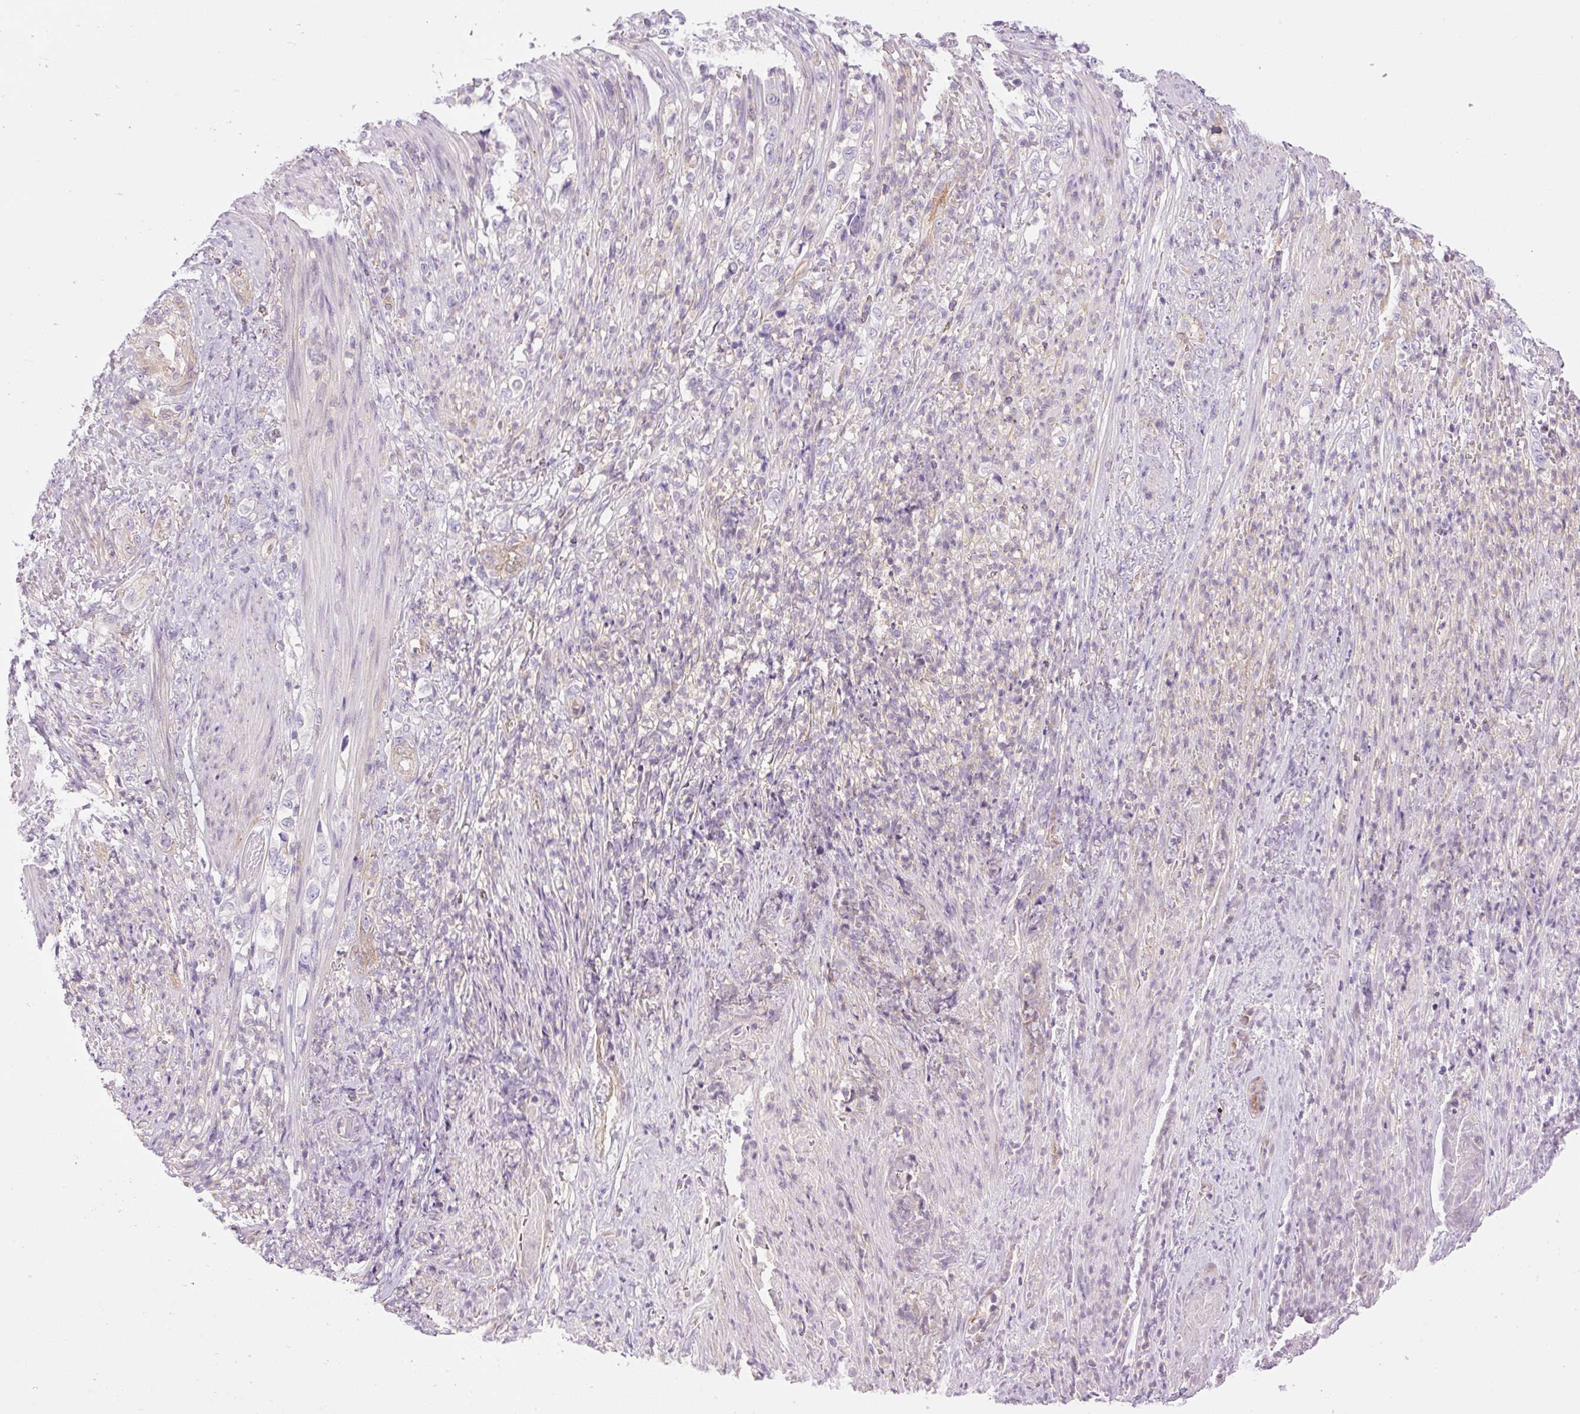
{"staining": {"intensity": "negative", "quantity": "none", "location": "none"}, "tissue": "stomach cancer", "cell_type": "Tumor cells", "image_type": "cancer", "snomed": [{"axis": "morphology", "description": "Normal tissue, NOS"}, {"axis": "morphology", "description": "Adenocarcinoma, NOS"}, {"axis": "topography", "description": "Stomach"}], "caption": "A high-resolution photomicrograph shows IHC staining of adenocarcinoma (stomach), which demonstrates no significant positivity in tumor cells.", "gene": "EHD3", "patient": {"sex": "female", "age": 79}}